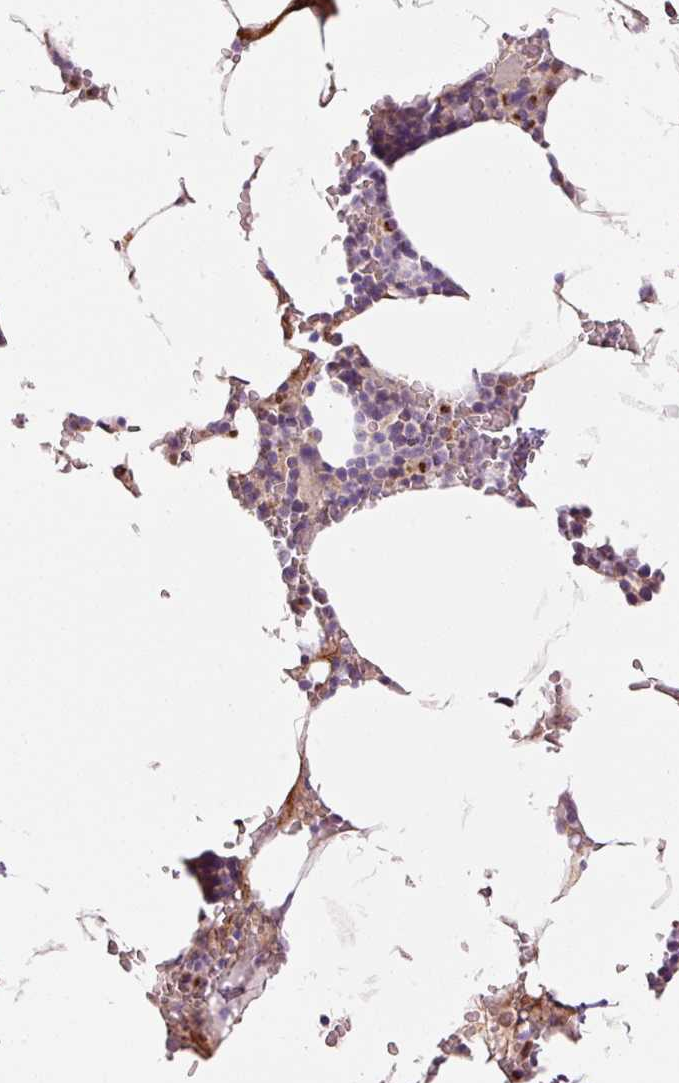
{"staining": {"intensity": "negative", "quantity": "none", "location": "none"}, "tissue": "bone marrow", "cell_type": "Hematopoietic cells", "image_type": "normal", "snomed": [{"axis": "morphology", "description": "Normal tissue, NOS"}, {"axis": "topography", "description": "Bone marrow"}], "caption": "Immunohistochemistry micrograph of benign bone marrow: bone marrow stained with DAB (3,3'-diaminobenzidine) displays no significant protein staining in hematopoietic cells. (DAB IHC, high magnification).", "gene": "LIMK2", "patient": {"sex": "male", "age": 70}}